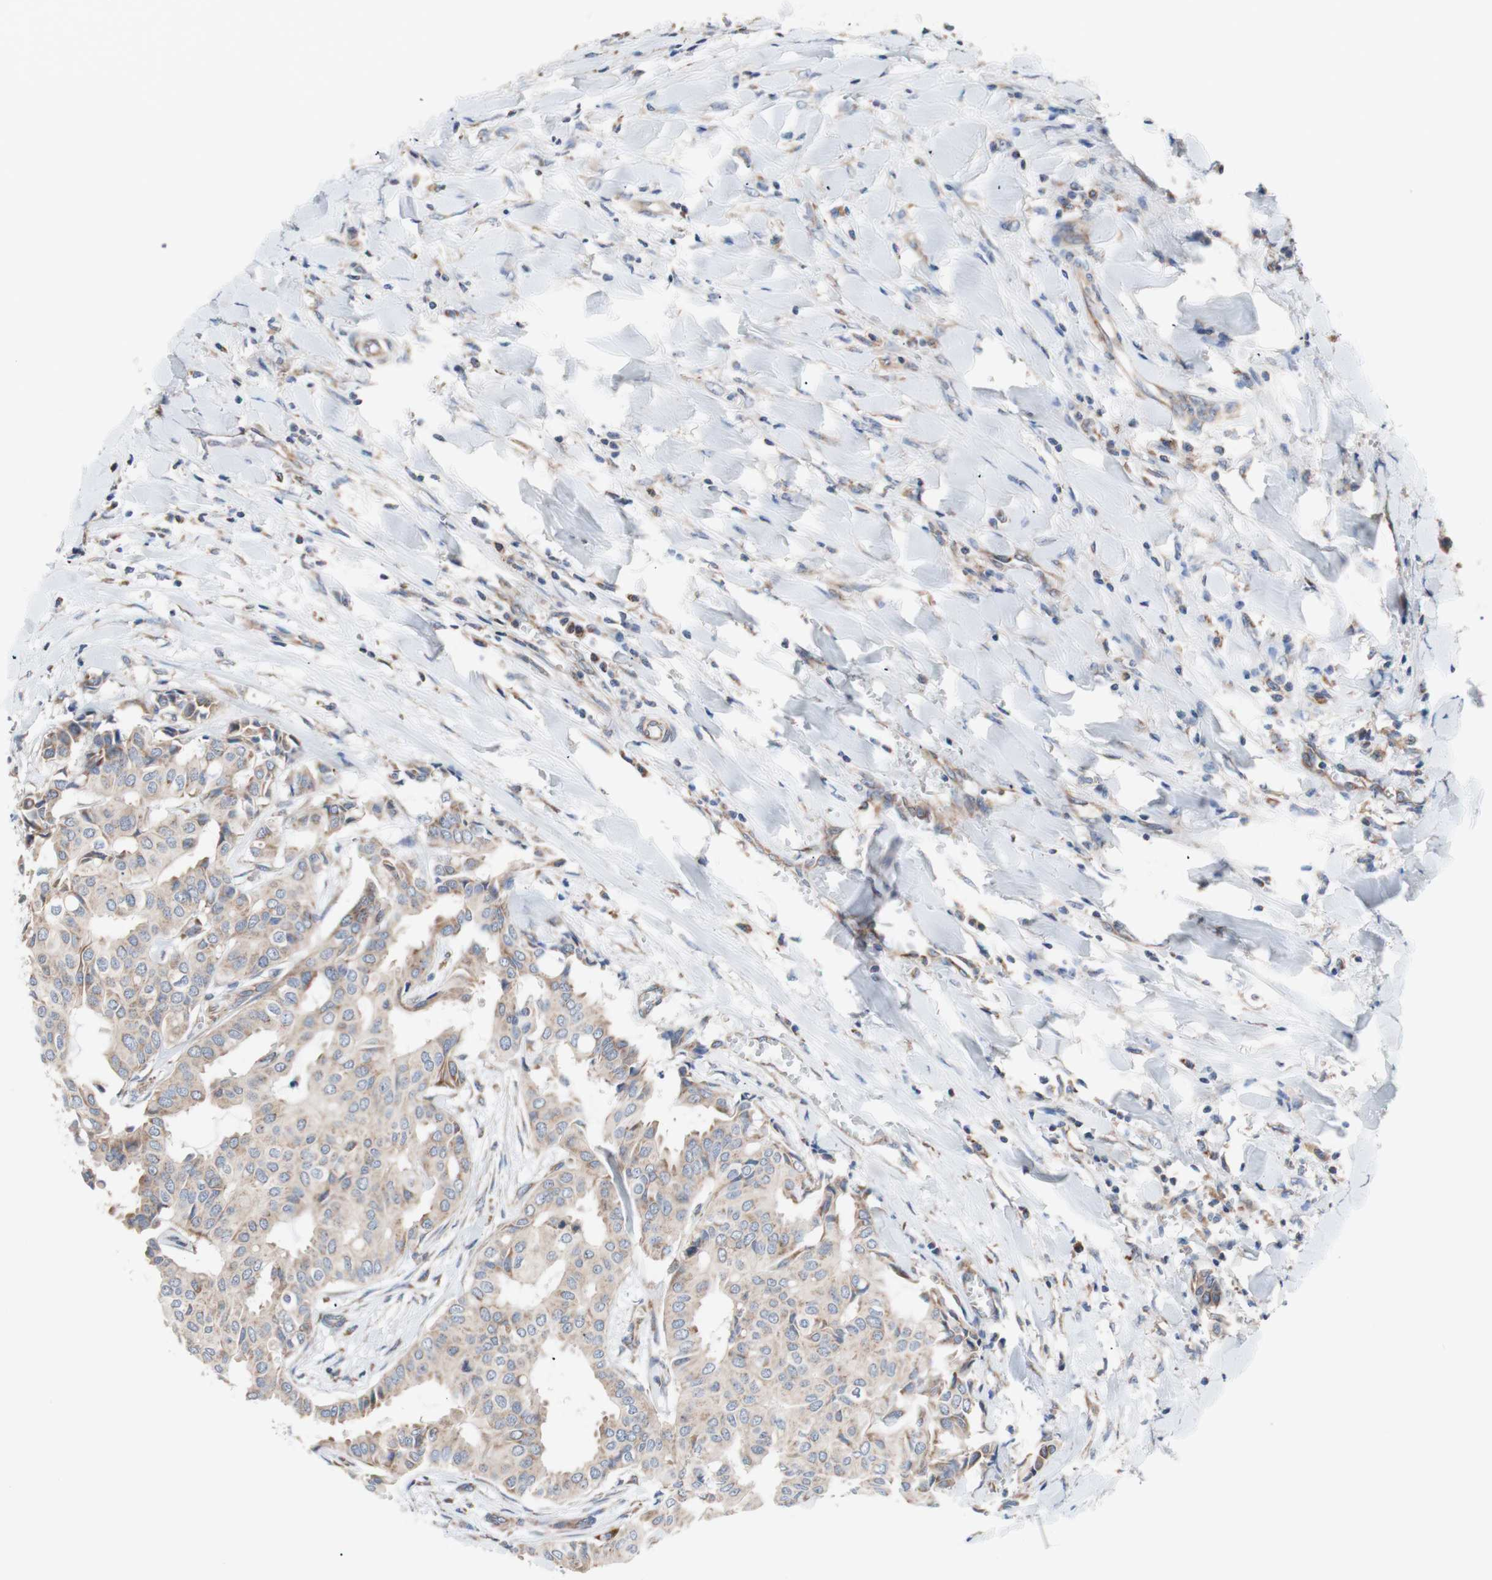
{"staining": {"intensity": "weak", "quantity": ">75%", "location": "cytoplasmic/membranous"}, "tissue": "head and neck cancer", "cell_type": "Tumor cells", "image_type": "cancer", "snomed": [{"axis": "morphology", "description": "Adenocarcinoma, NOS"}, {"axis": "topography", "description": "Salivary gland"}, {"axis": "topography", "description": "Head-Neck"}], "caption": "Protein positivity by immunohistochemistry (IHC) reveals weak cytoplasmic/membranous staining in approximately >75% of tumor cells in head and neck adenocarcinoma.", "gene": "FMR1", "patient": {"sex": "female", "age": 59}}